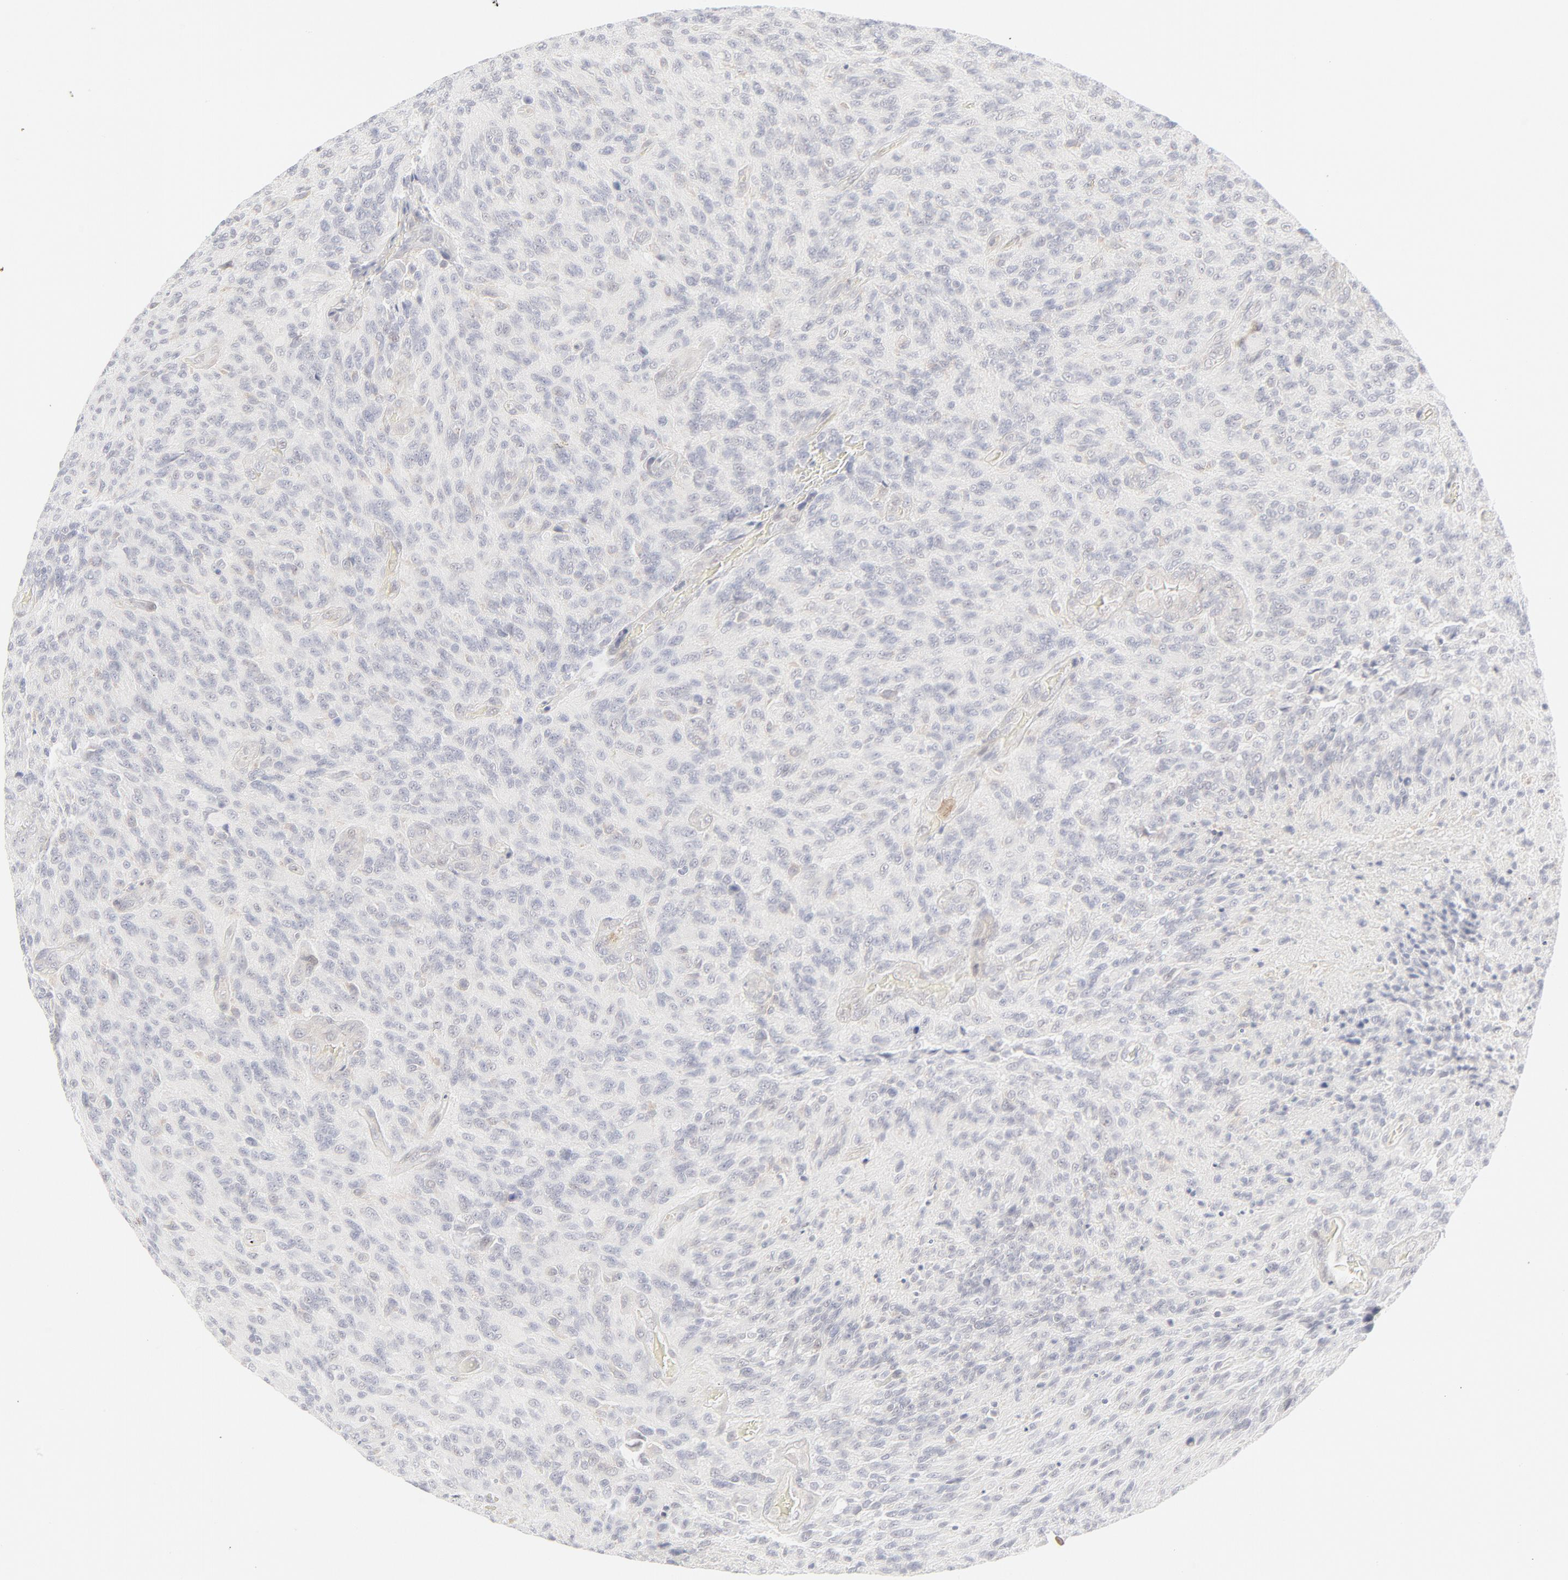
{"staining": {"intensity": "negative", "quantity": "none", "location": "none"}, "tissue": "glioma", "cell_type": "Tumor cells", "image_type": "cancer", "snomed": [{"axis": "morphology", "description": "Normal tissue, NOS"}, {"axis": "morphology", "description": "Glioma, malignant, High grade"}, {"axis": "topography", "description": "Cerebral cortex"}], "caption": "Immunohistochemical staining of human glioma demonstrates no significant staining in tumor cells.", "gene": "PRKCB", "patient": {"sex": "male", "age": 56}}